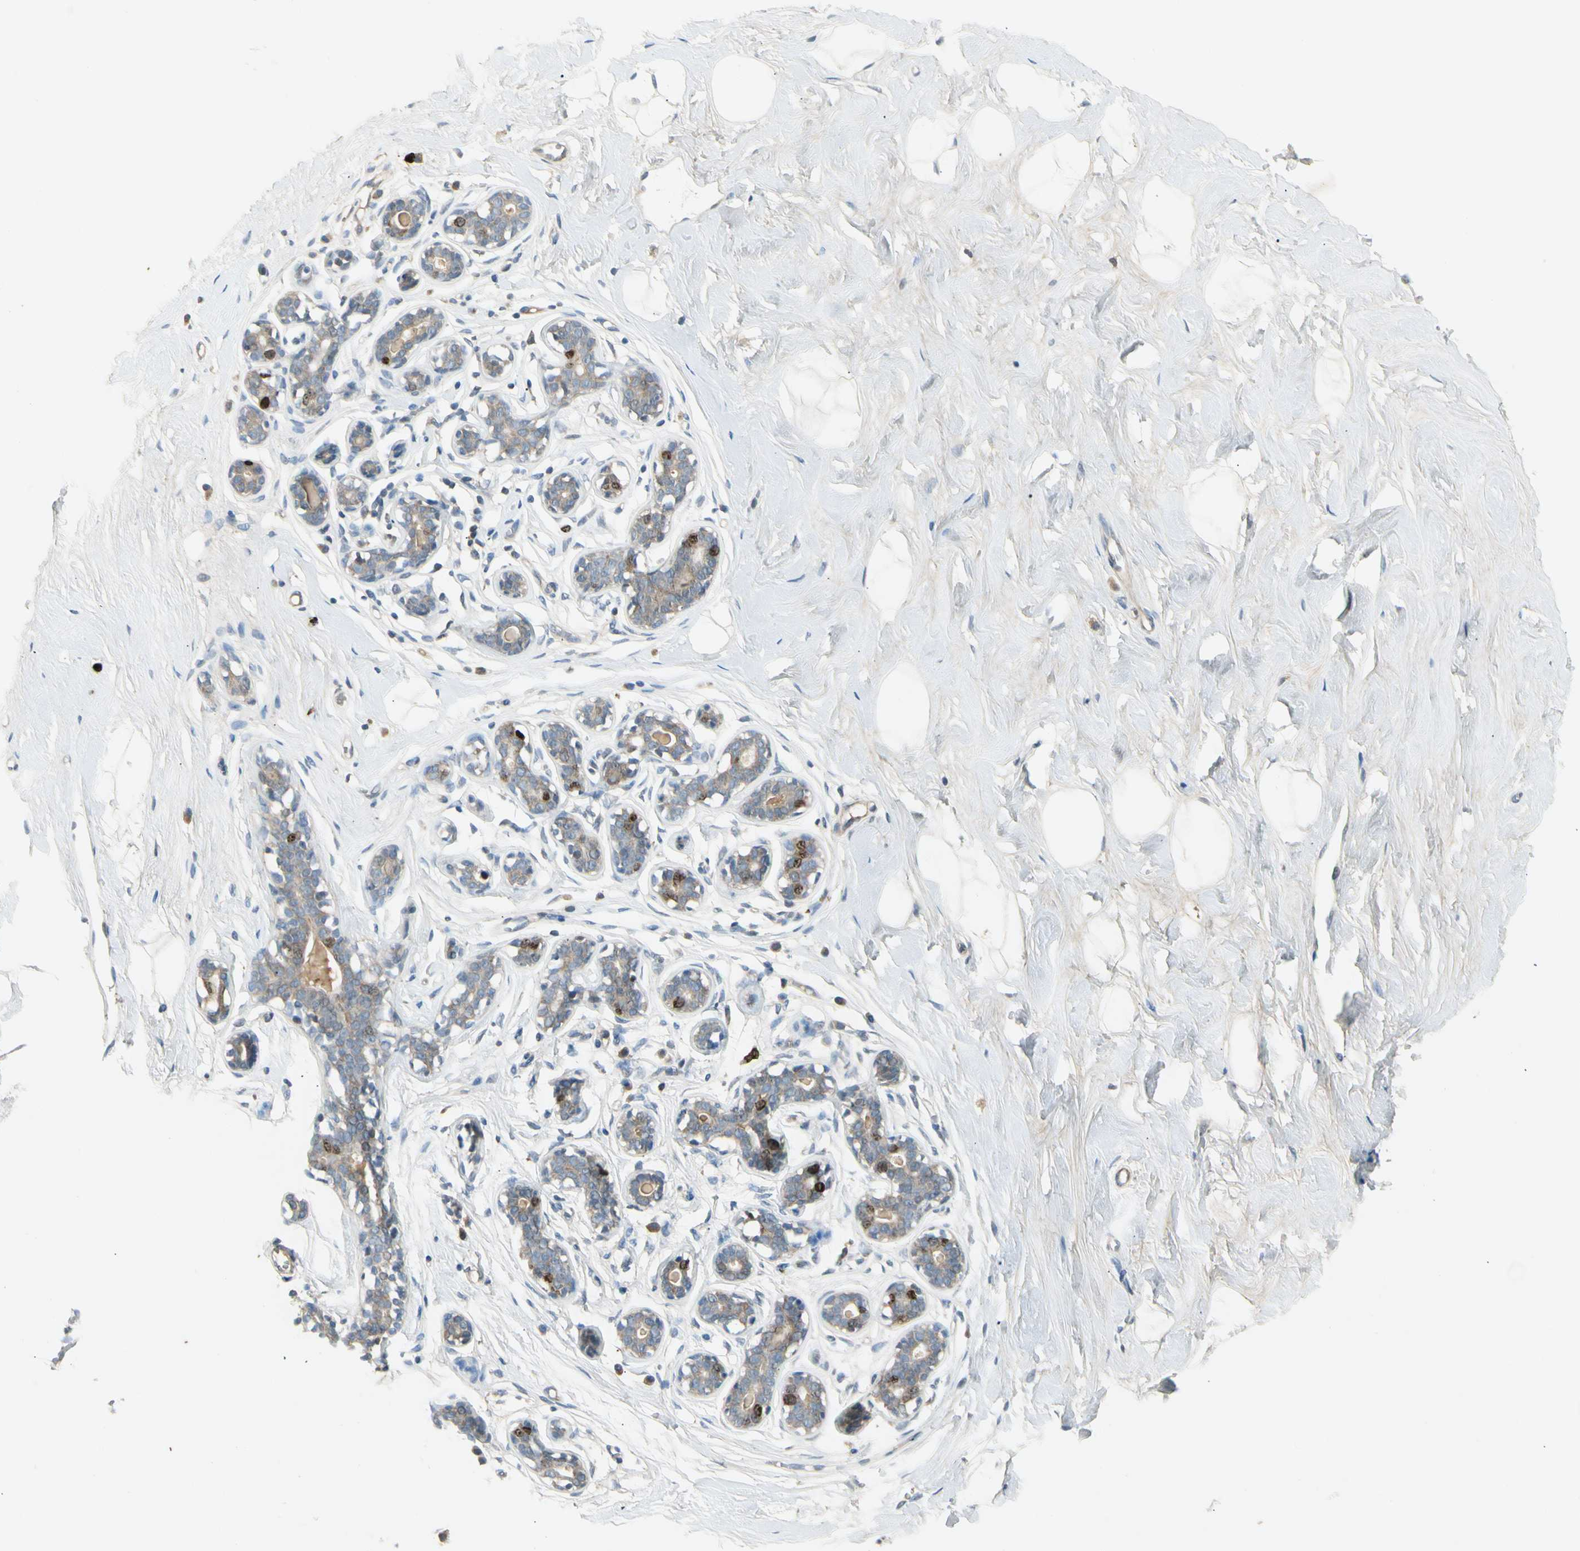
{"staining": {"intensity": "negative", "quantity": "none", "location": "none"}, "tissue": "breast", "cell_type": "Adipocytes", "image_type": "normal", "snomed": [{"axis": "morphology", "description": "Normal tissue, NOS"}, {"axis": "topography", "description": "Breast"}], "caption": "Histopathology image shows no significant protein staining in adipocytes of normal breast. Nuclei are stained in blue.", "gene": "PITX1", "patient": {"sex": "female", "age": 23}}